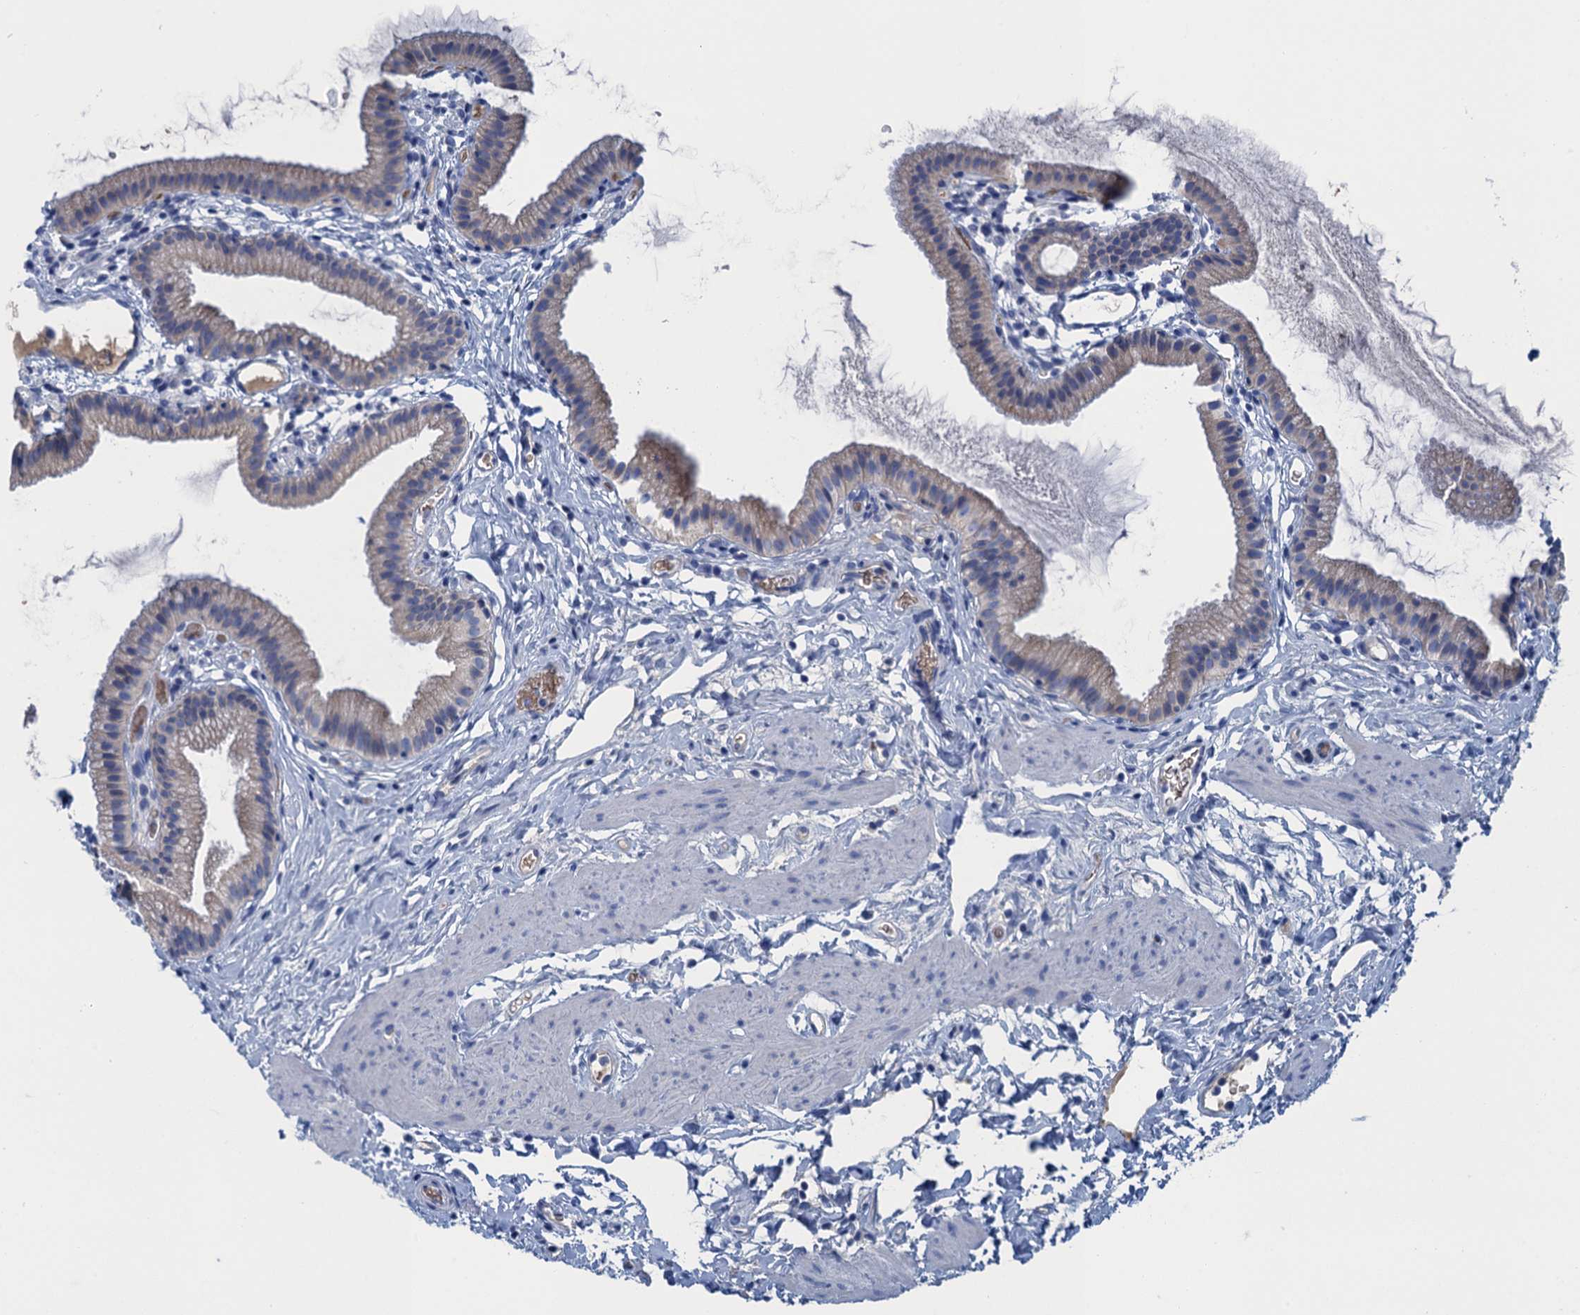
{"staining": {"intensity": "weak", "quantity": "25%-75%", "location": "cytoplasmic/membranous"}, "tissue": "gallbladder", "cell_type": "Glandular cells", "image_type": "normal", "snomed": [{"axis": "morphology", "description": "Normal tissue, NOS"}, {"axis": "topography", "description": "Gallbladder"}], "caption": "A micrograph of gallbladder stained for a protein exhibits weak cytoplasmic/membranous brown staining in glandular cells. The protein of interest is stained brown, and the nuclei are stained in blue (DAB IHC with brightfield microscopy, high magnification).", "gene": "MYADML2", "patient": {"sex": "female", "age": 46}}